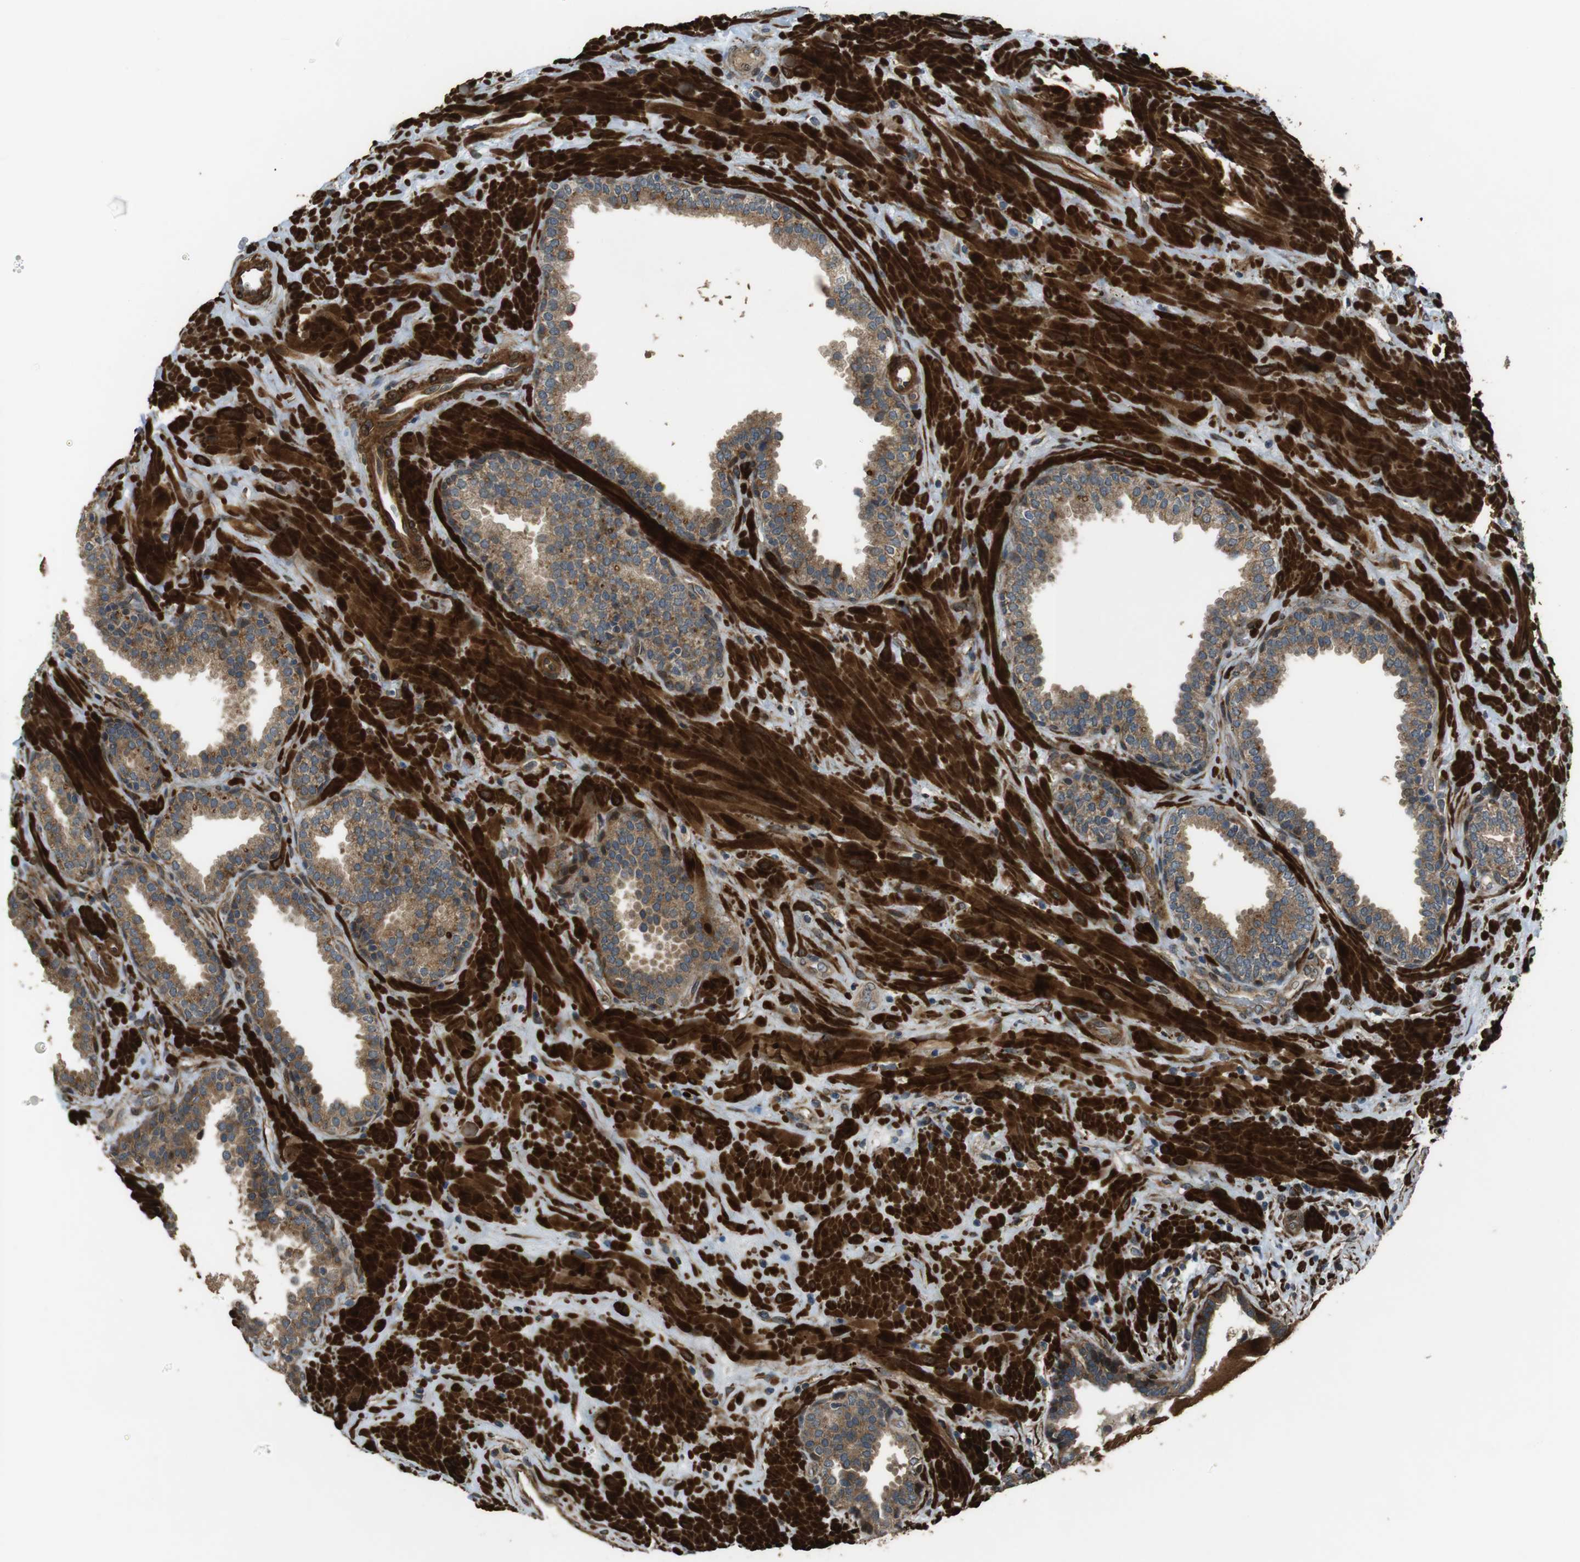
{"staining": {"intensity": "moderate", "quantity": ">75%", "location": "cytoplasmic/membranous"}, "tissue": "prostate", "cell_type": "Glandular cells", "image_type": "normal", "snomed": [{"axis": "morphology", "description": "Normal tissue, NOS"}, {"axis": "topography", "description": "Prostate"}], "caption": "Glandular cells display moderate cytoplasmic/membranous staining in approximately >75% of cells in normal prostate.", "gene": "MSRB3", "patient": {"sex": "male", "age": 51}}